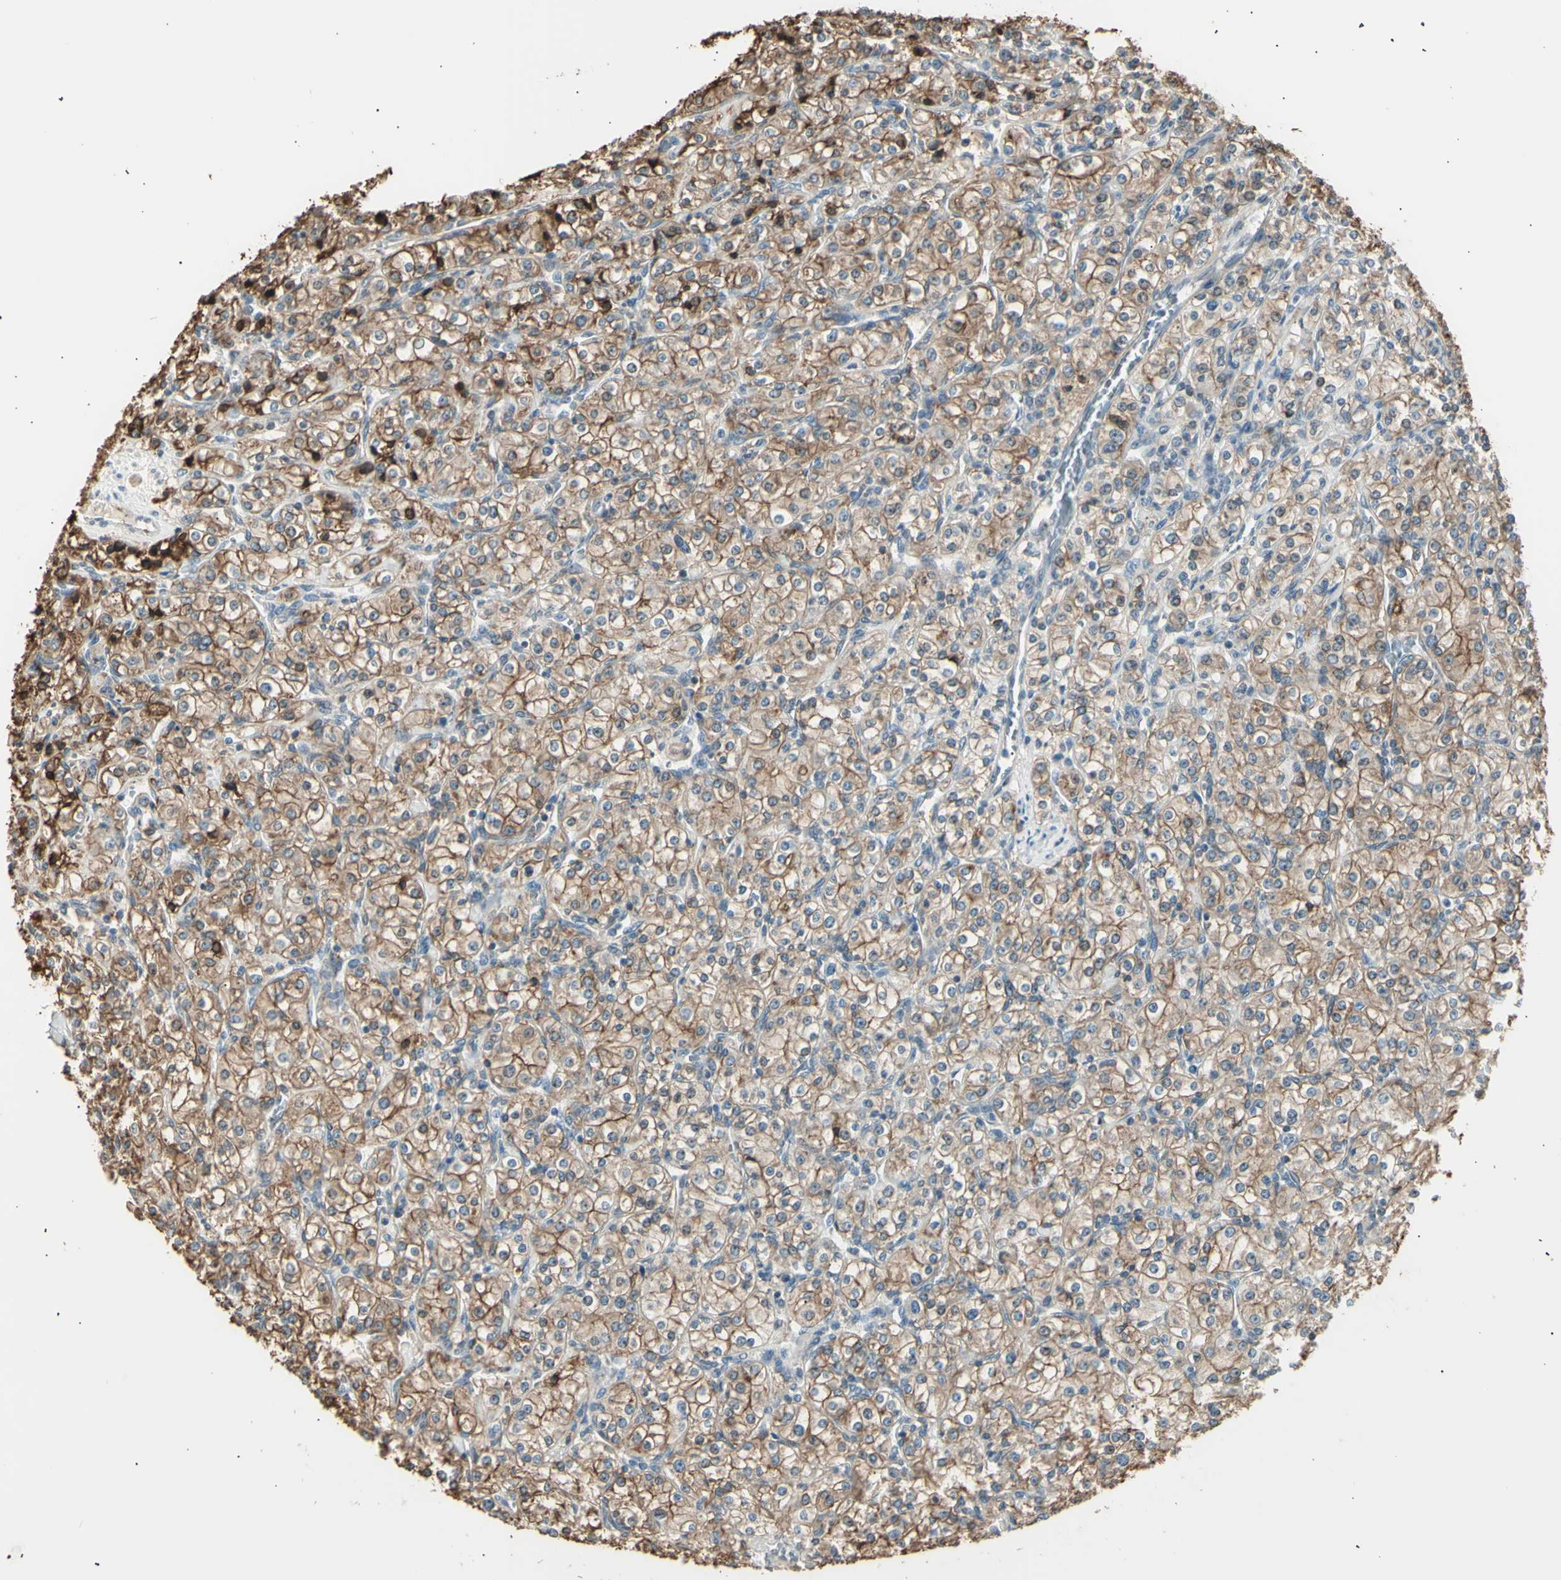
{"staining": {"intensity": "moderate", "quantity": ">75%", "location": "cytoplasmic/membranous"}, "tissue": "renal cancer", "cell_type": "Tumor cells", "image_type": "cancer", "snomed": [{"axis": "morphology", "description": "Adenocarcinoma, NOS"}, {"axis": "topography", "description": "Kidney"}], "caption": "The immunohistochemical stain labels moderate cytoplasmic/membranous expression in tumor cells of adenocarcinoma (renal) tissue. (DAB IHC with brightfield microscopy, high magnification).", "gene": "LHPP", "patient": {"sex": "male", "age": 77}}